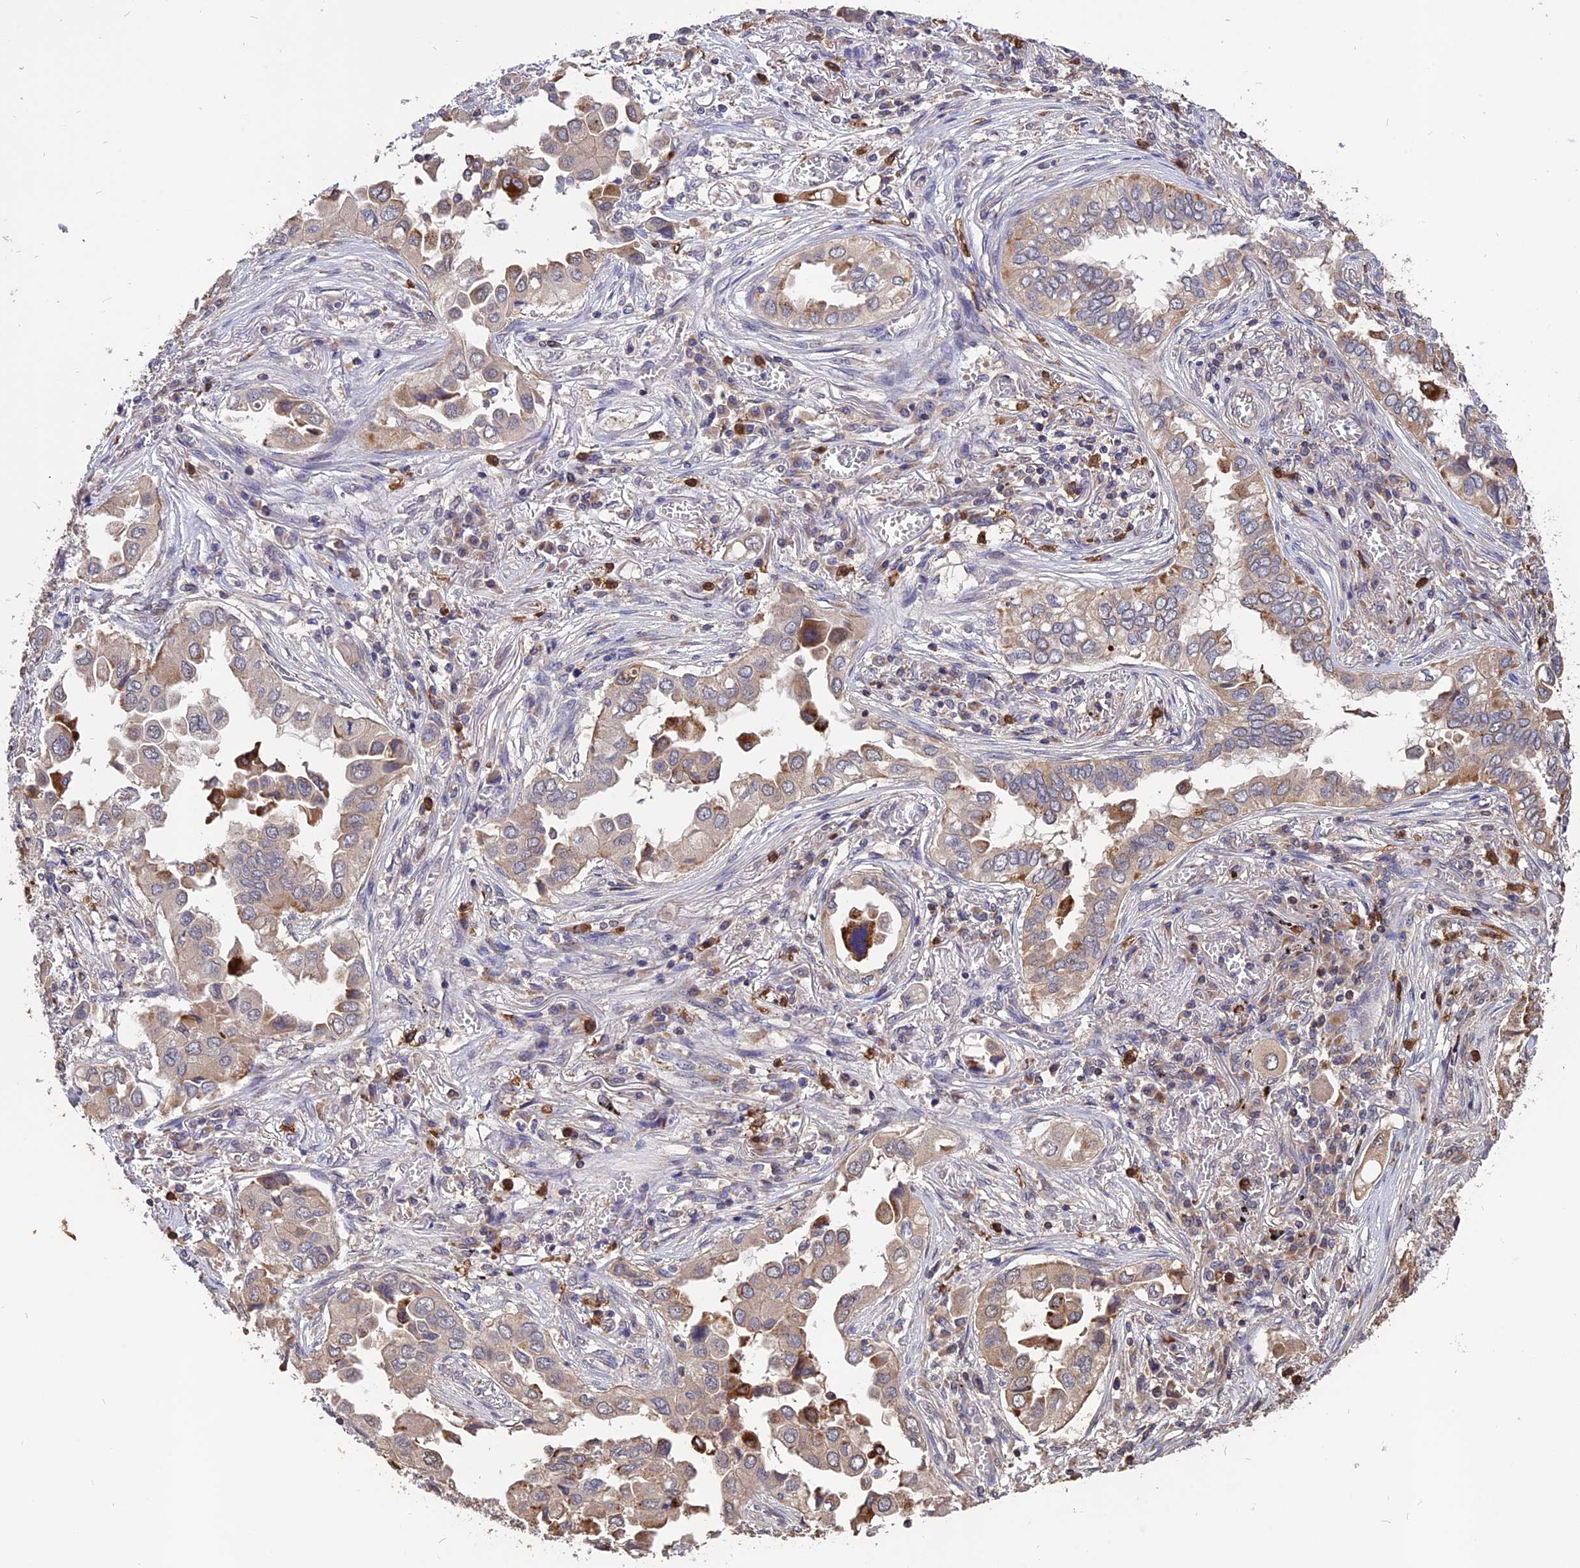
{"staining": {"intensity": "moderate", "quantity": "<25%", "location": "cytoplasmic/membranous"}, "tissue": "lung cancer", "cell_type": "Tumor cells", "image_type": "cancer", "snomed": [{"axis": "morphology", "description": "Adenocarcinoma, NOS"}, {"axis": "topography", "description": "Lung"}], "caption": "High-magnification brightfield microscopy of lung cancer stained with DAB (3,3'-diaminobenzidine) (brown) and counterstained with hematoxylin (blue). tumor cells exhibit moderate cytoplasmic/membranous expression is appreciated in approximately<25% of cells.", "gene": "CARMIL2", "patient": {"sex": "female", "age": 76}}